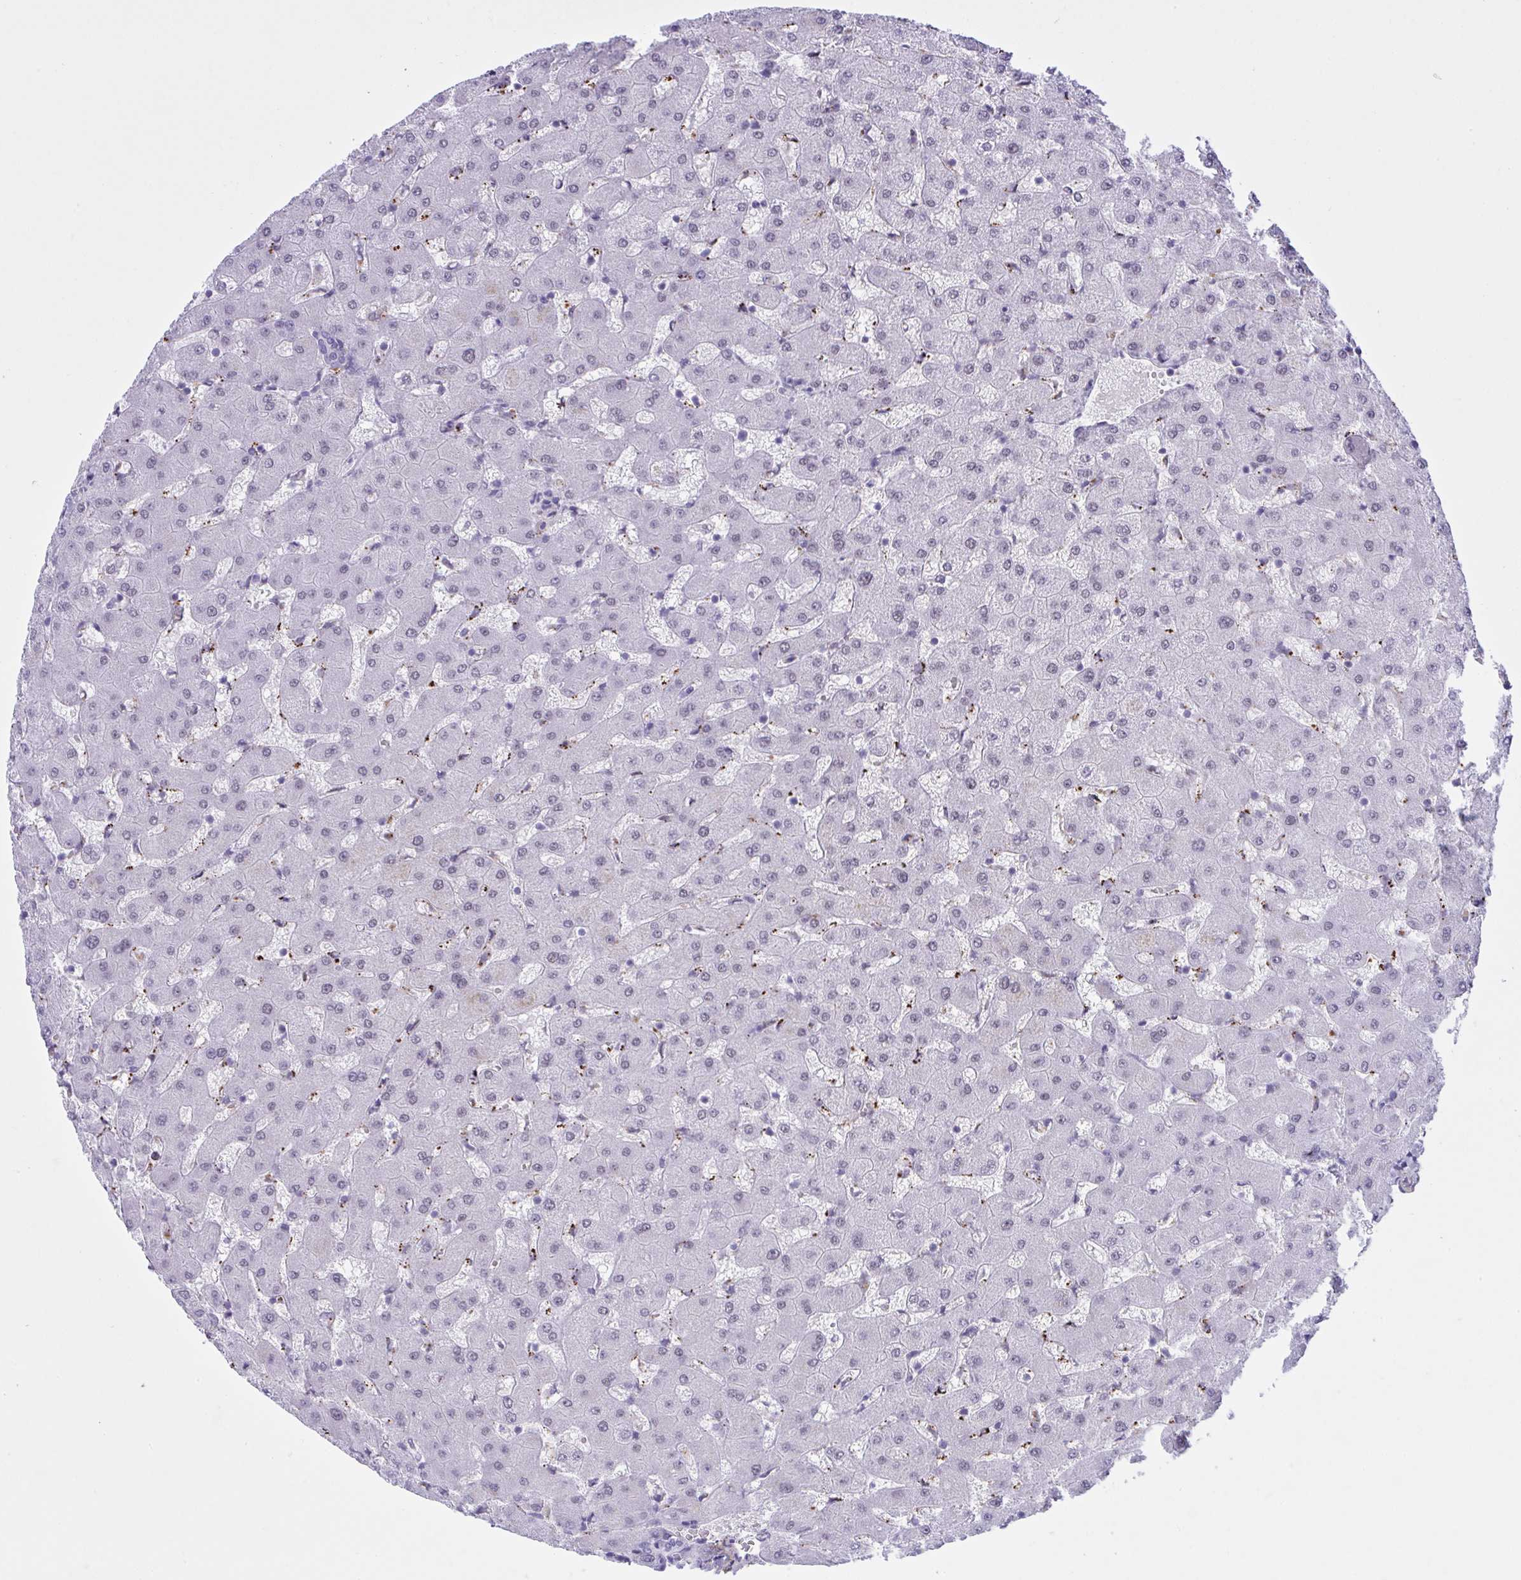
{"staining": {"intensity": "negative", "quantity": "none", "location": "none"}, "tissue": "liver", "cell_type": "Cholangiocytes", "image_type": "normal", "snomed": [{"axis": "morphology", "description": "Normal tissue, NOS"}, {"axis": "topography", "description": "Liver"}], "caption": "Unremarkable liver was stained to show a protein in brown. There is no significant staining in cholangiocytes. (Immunohistochemistry, brightfield microscopy, high magnification).", "gene": "ELN", "patient": {"sex": "female", "age": 63}}